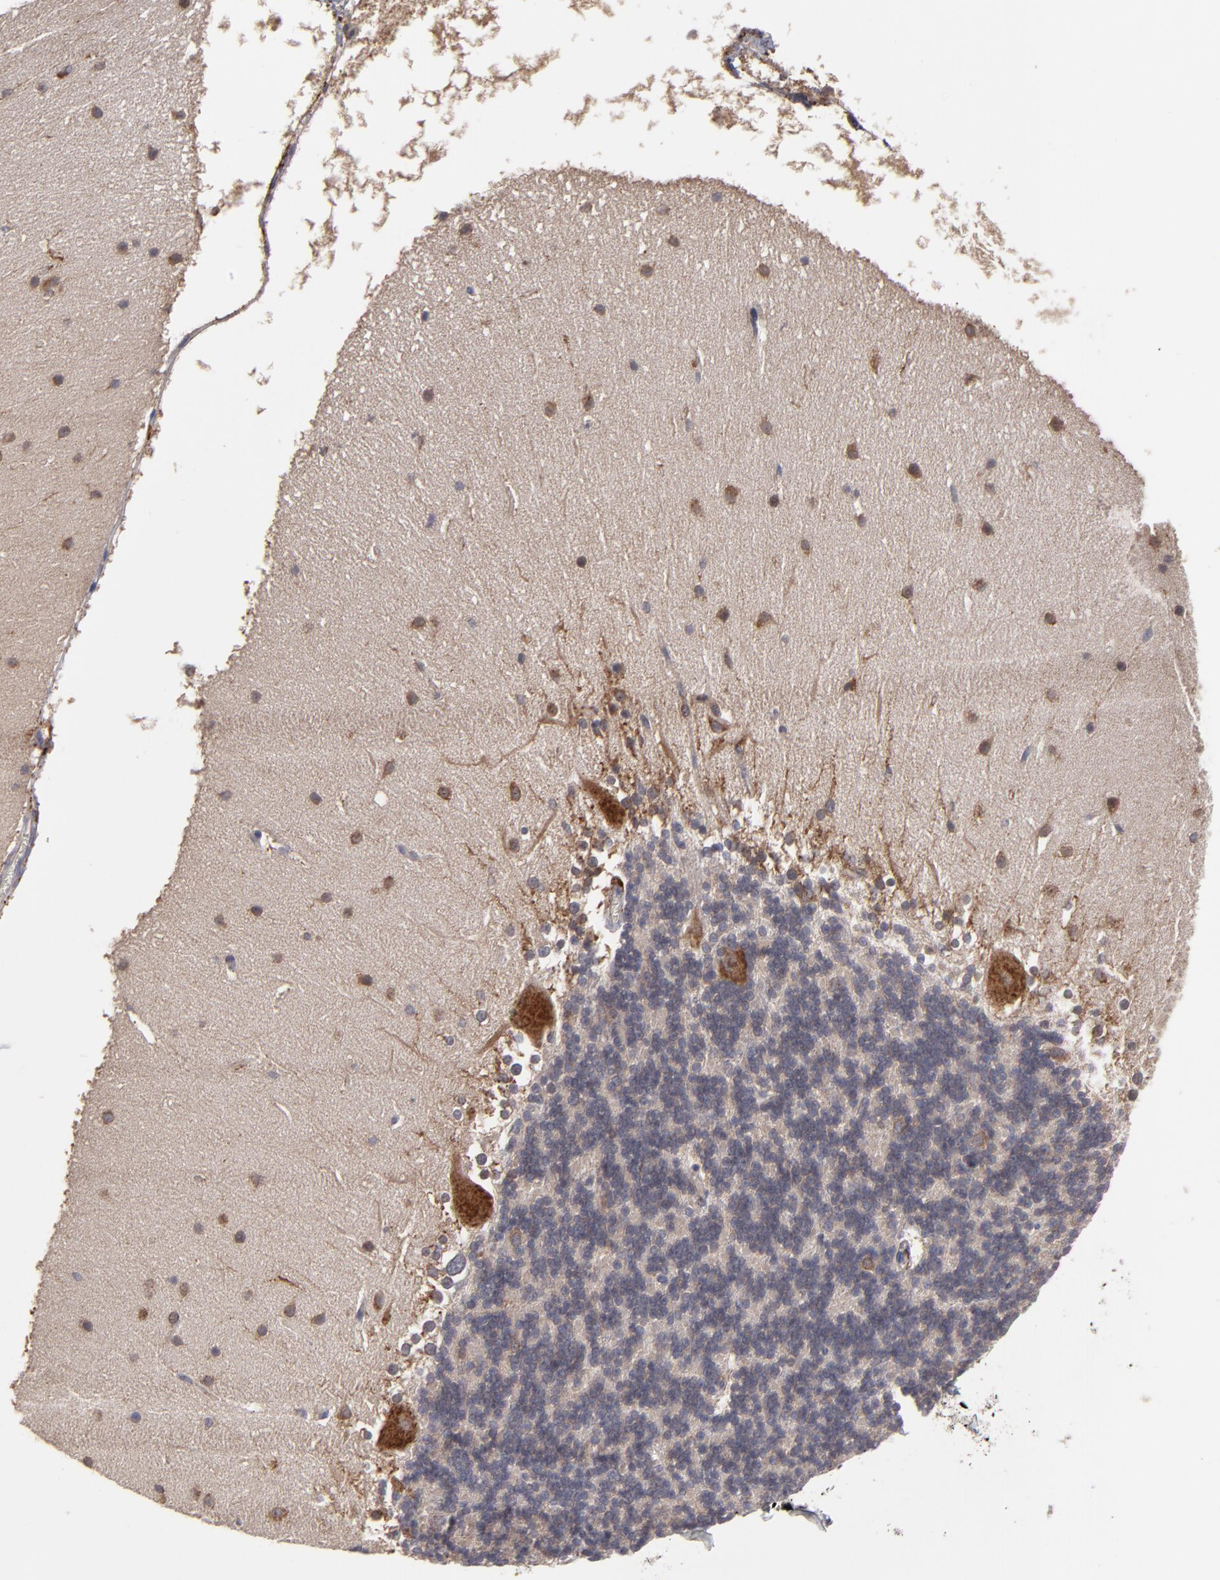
{"staining": {"intensity": "weak", "quantity": "25%-75%", "location": "cytoplasmic/membranous"}, "tissue": "cerebellum", "cell_type": "Cells in granular layer", "image_type": "normal", "snomed": [{"axis": "morphology", "description": "Normal tissue, NOS"}, {"axis": "topography", "description": "Cerebellum"}], "caption": "Benign cerebellum shows weak cytoplasmic/membranous positivity in about 25%-75% of cells in granular layer (DAB IHC, brown staining for protein, blue staining for nuclei)..", "gene": "SND1", "patient": {"sex": "female", "age": 19}}